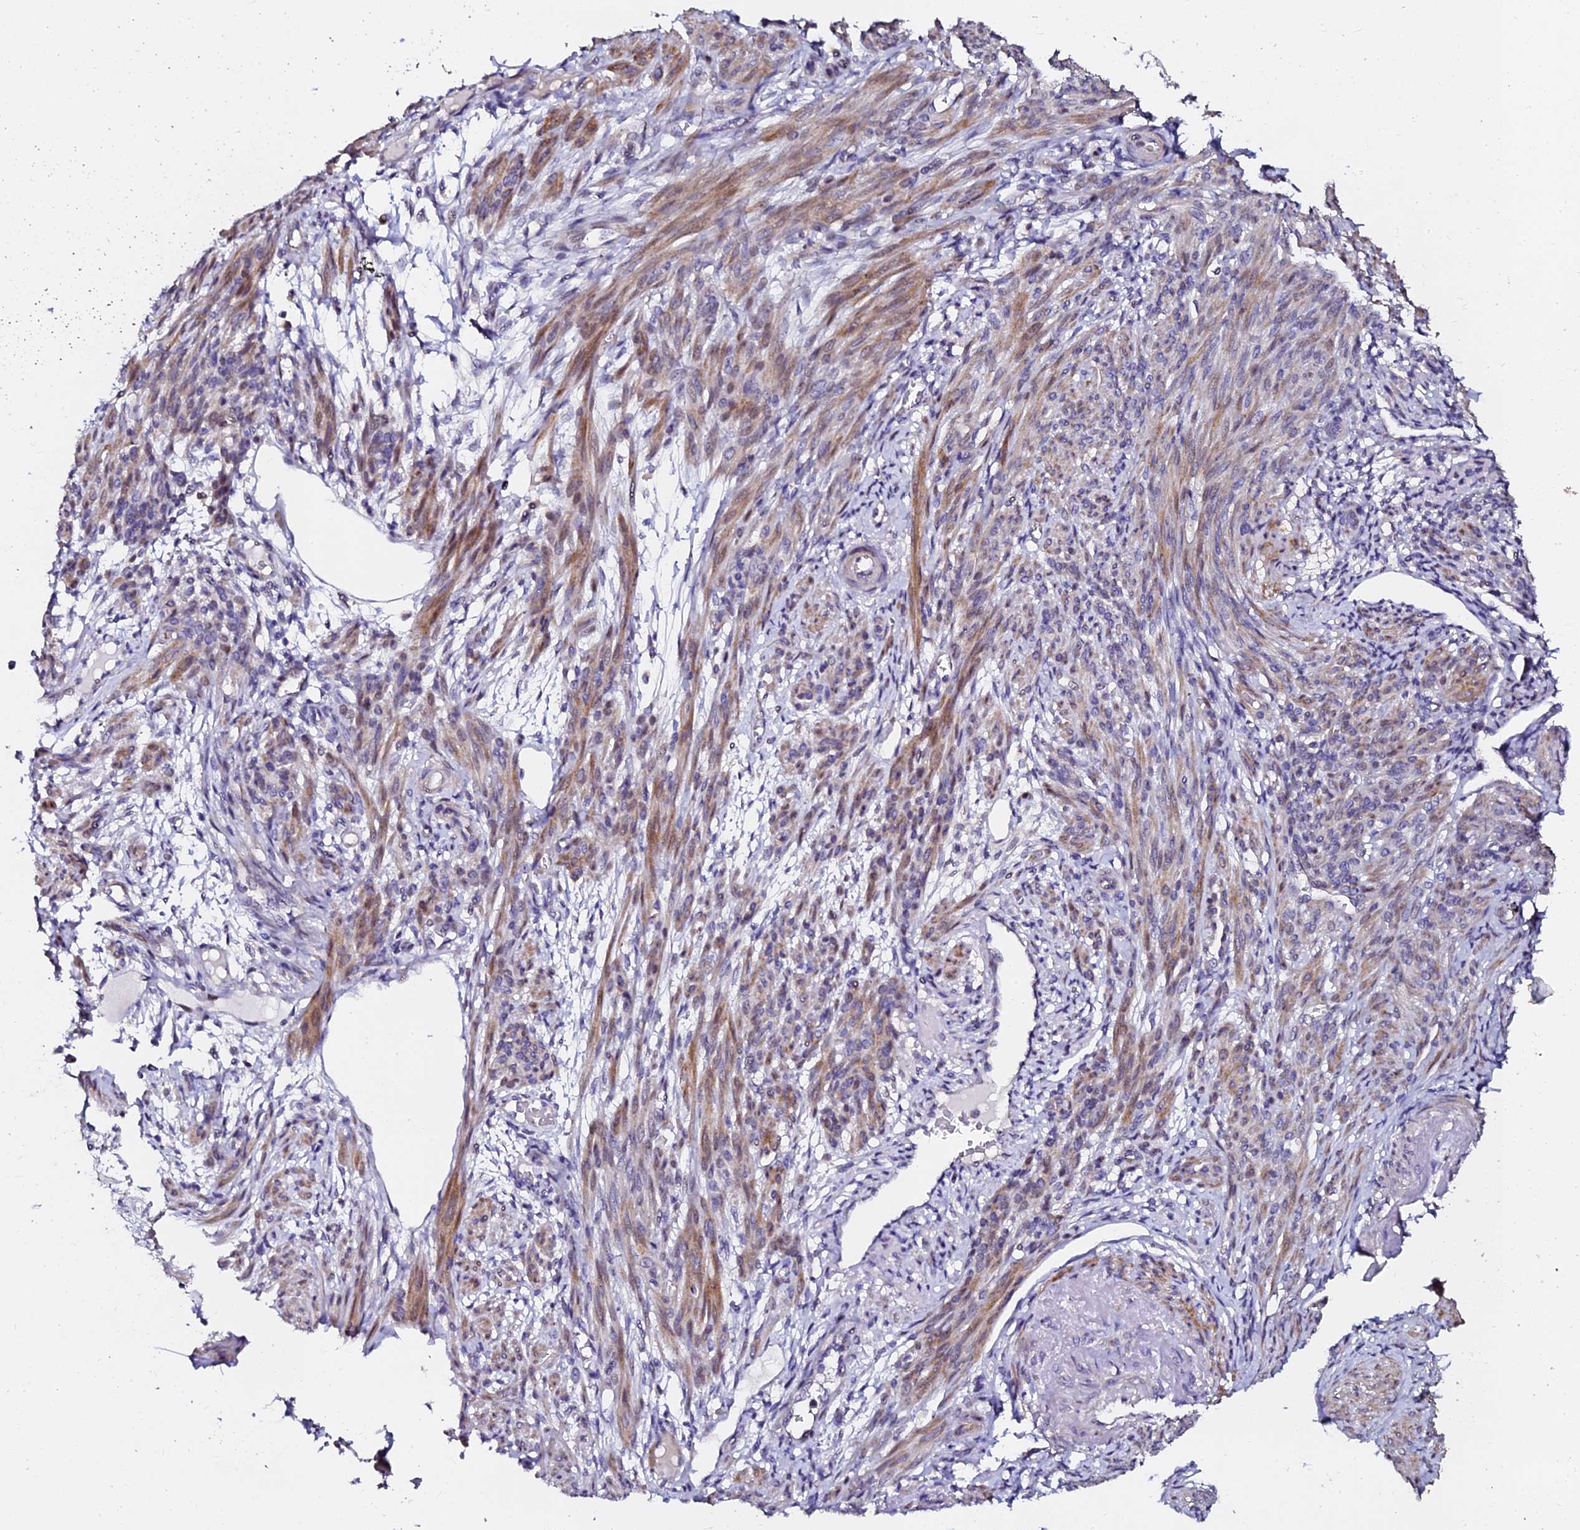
{"staining": {"intensity": "moderate", "quantity": "25%-75%", "location": "cytoplasmic/membranous"}, "tissue": "smooth muscle", "cell_type": "Smooth muscle cells", "image_type": "normal", "snomed": [{"axis": "morphology", "description": "Normal tissue, NOS"}, {"axis": "topography", "description": "Smooth muscle"}], "caption": "Unremarkable smooth muscle was stained to show a protein in brown. There is medium levels of moderate cytoplasmic/membranous expression in approximately 25%-75% of smooth muscle cells. Using DAB (brown) and hematoxylin (blue) stains, captured at high magnification using brightfield microscopy.", "gene": "GPN3", "patient": {"sex": "female", "age": 39}}